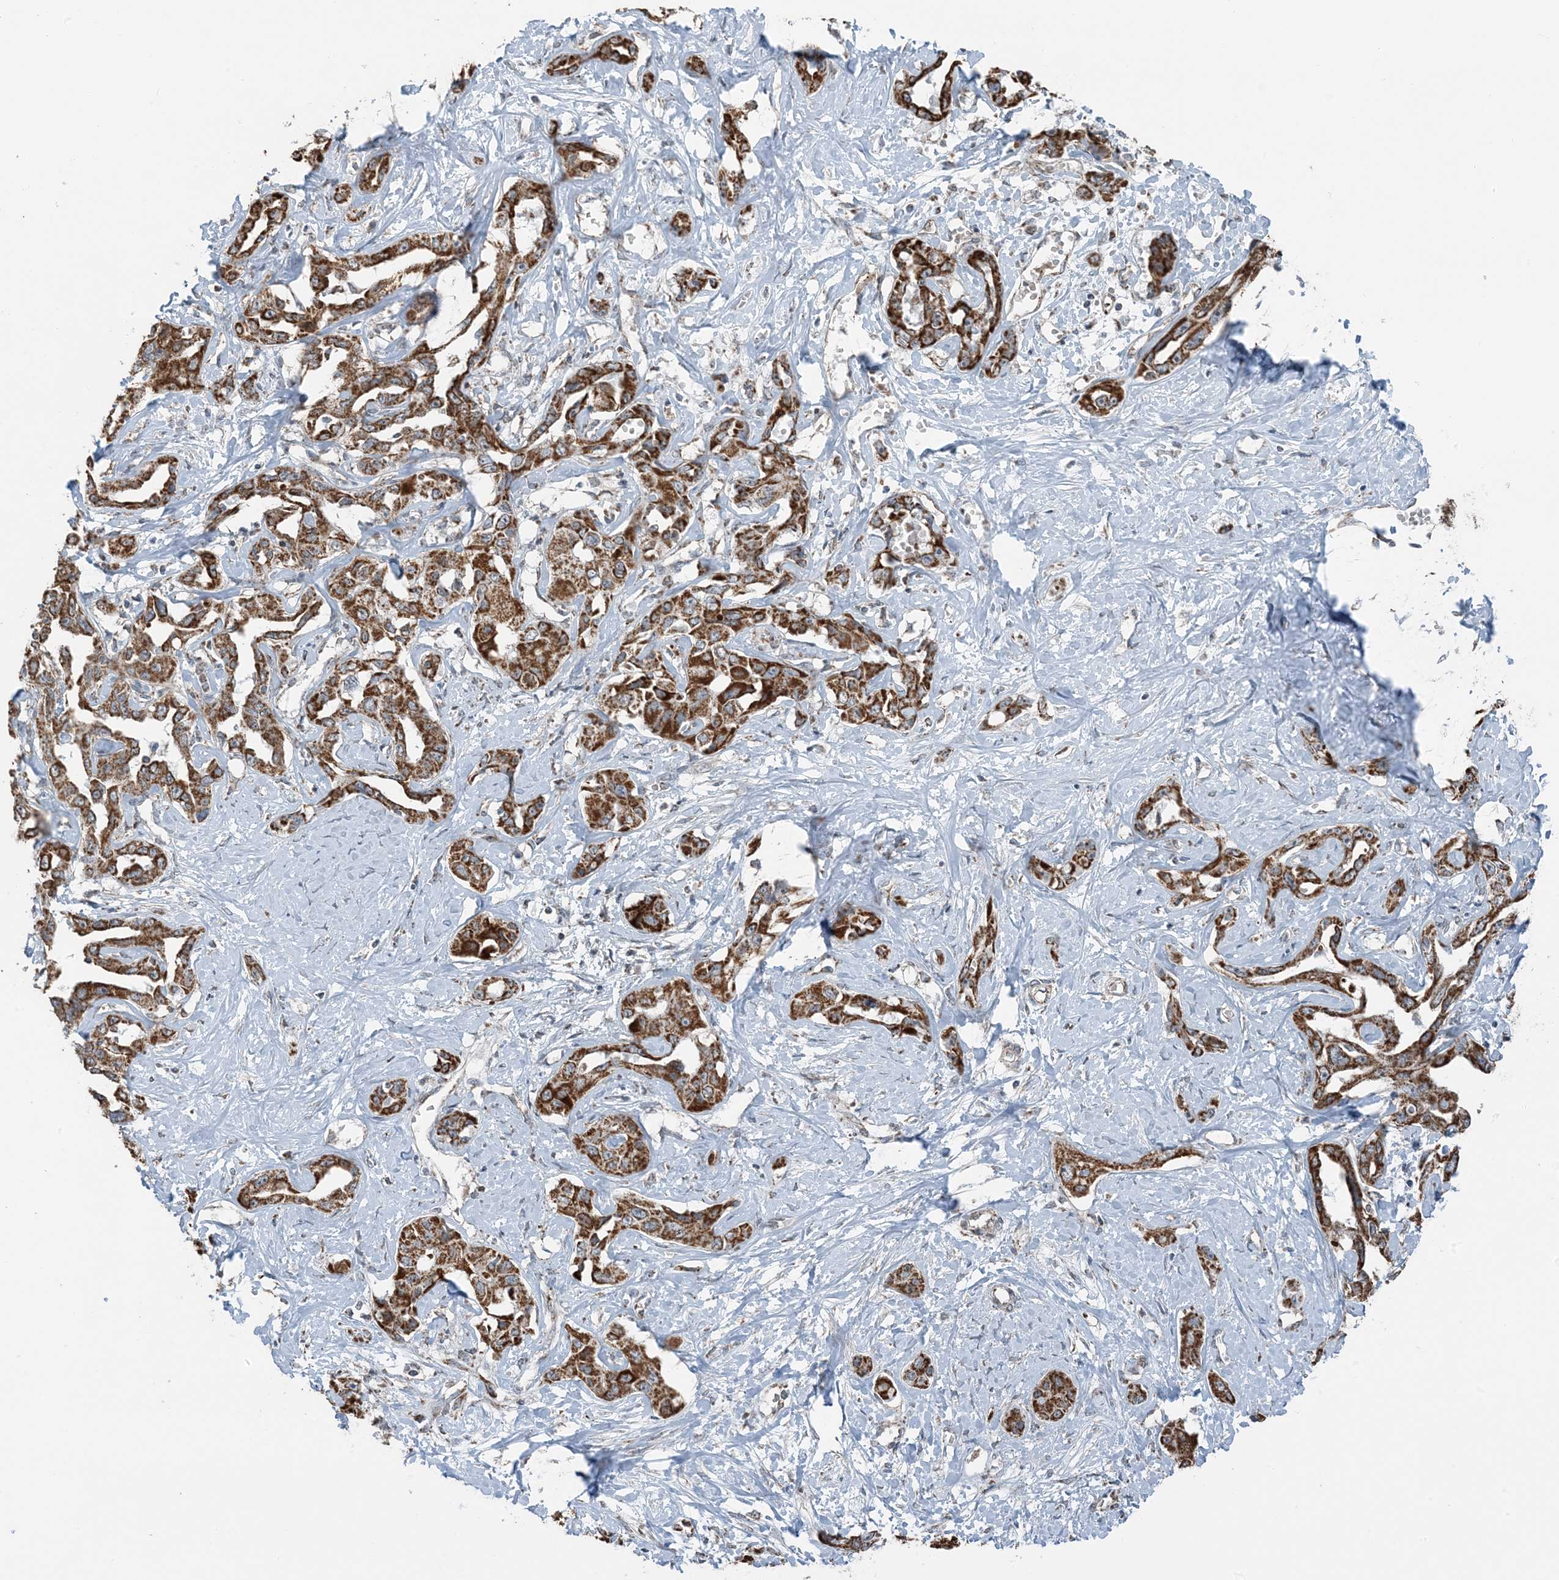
{"staining": {"intensity": "strong", "quantity": ">75%", "location": "cytoplasmic/membranous"}, "tissue": "liver cancer", "cell_type": "Tumor cells", "image_type": "cancer", "snomed": [{"axis": "morphology", "description": "Cholangiocarcinoma"}, {"axis": "topography", "description": "Liver"}], "caption": "Protein expression analysis of liver cholangiocarcinoma exhibits strong cytoplasmic/membranous expression in approximately >75% of tumor cells.", "gene": "PILRB", "patient": {"sex": "male", "age": 59}}